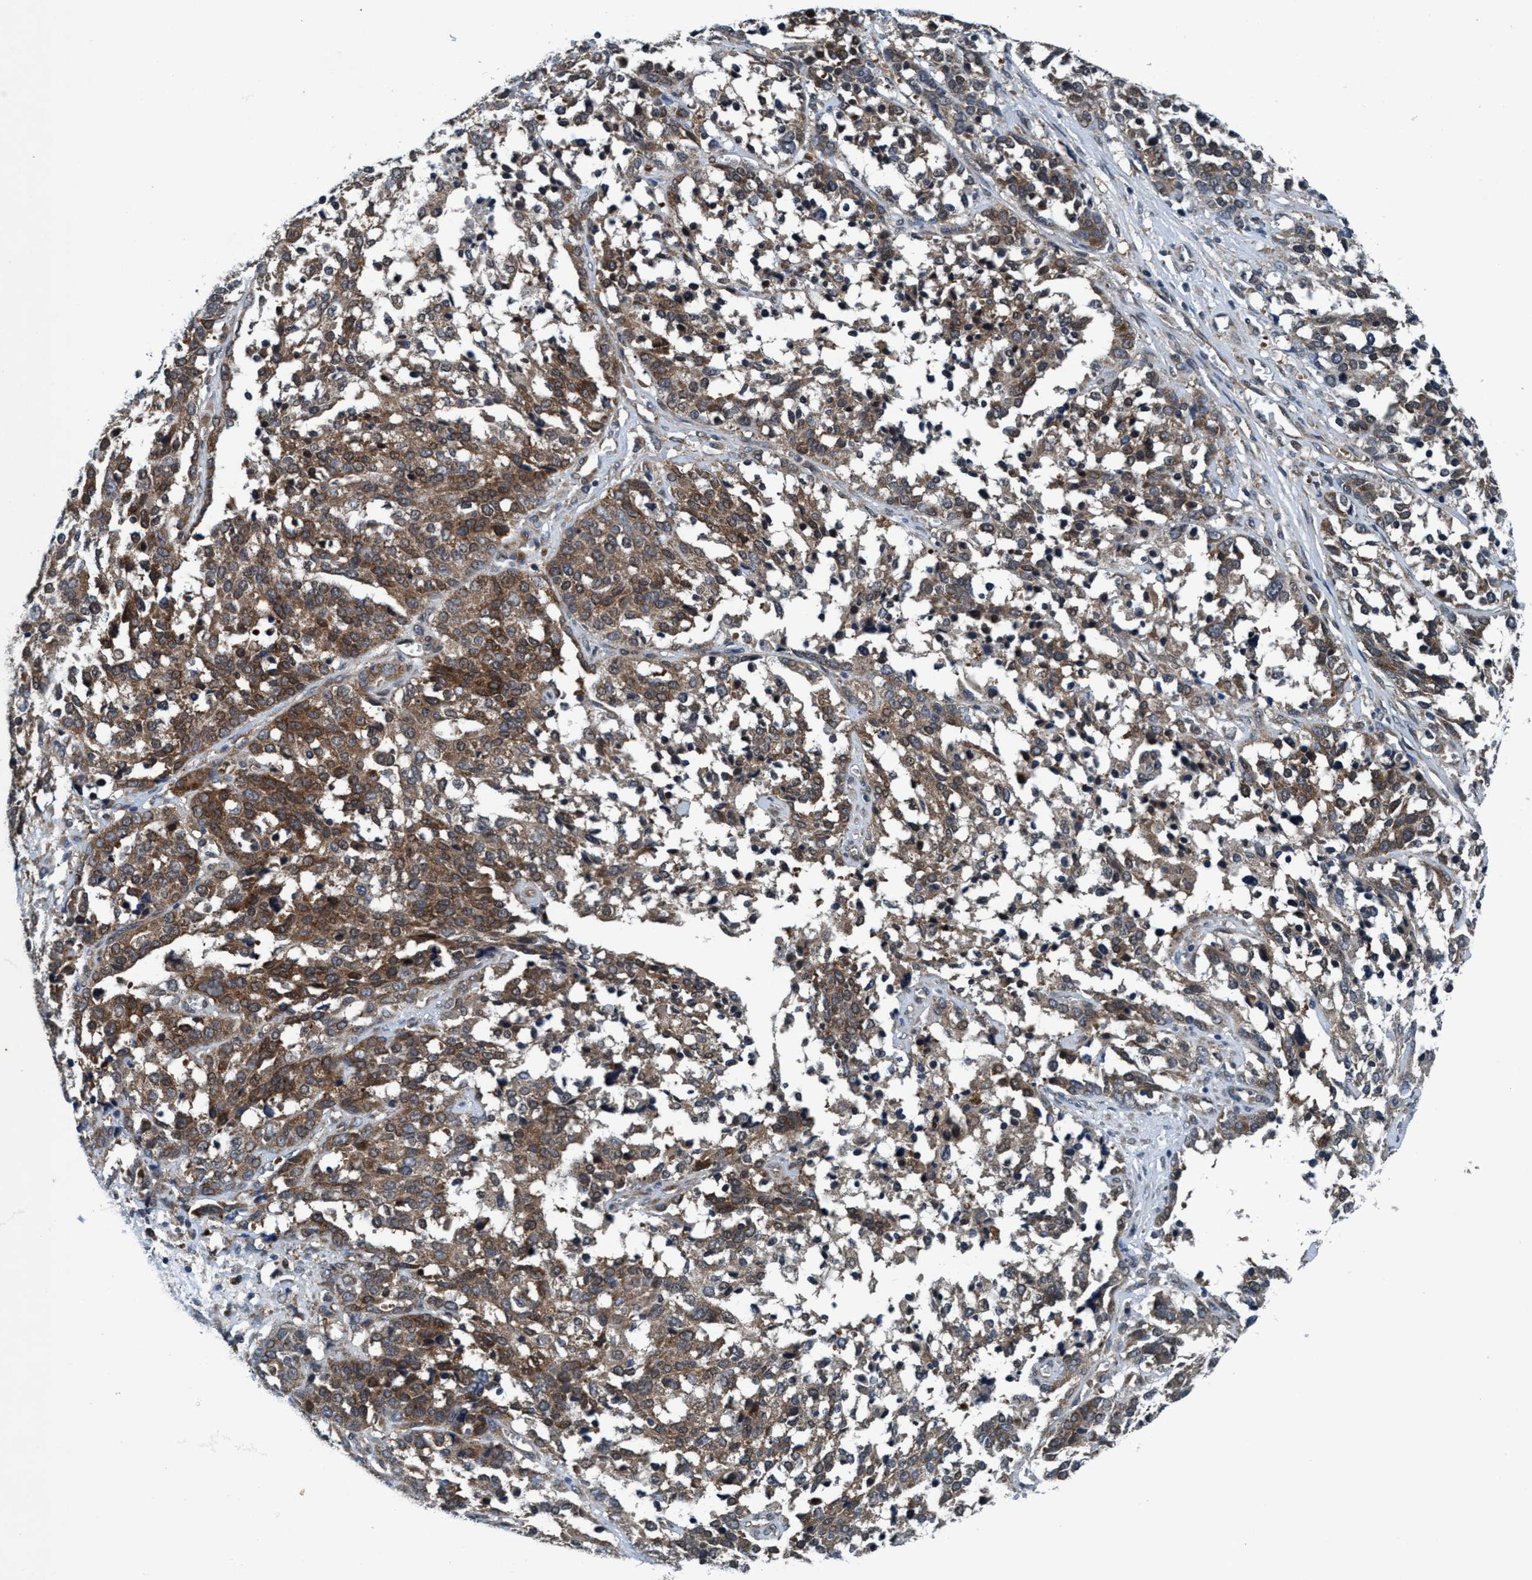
{"staining": {"intensity": "moderate", "quantity": ">75%", "location": "cytoplasmic/membranous"}, "tissue": "ovarian cancer", "cell_type": "Tumor cells", "image_type": "cancer", "snomed": [{"axis": "morphology", "description": "Cystadenocarcinoma, serous, NOS"}, {"axis": "topography", "description": "Ovary"}], "caption": "A brown stain highlights moderate cytoplasmic/membranous positivity of a protein in serous cystadenocarcinoma (ovarian) tumor cells.", "gene": "AKT1S1", "patient": {"sex": "female", "age": 44}}